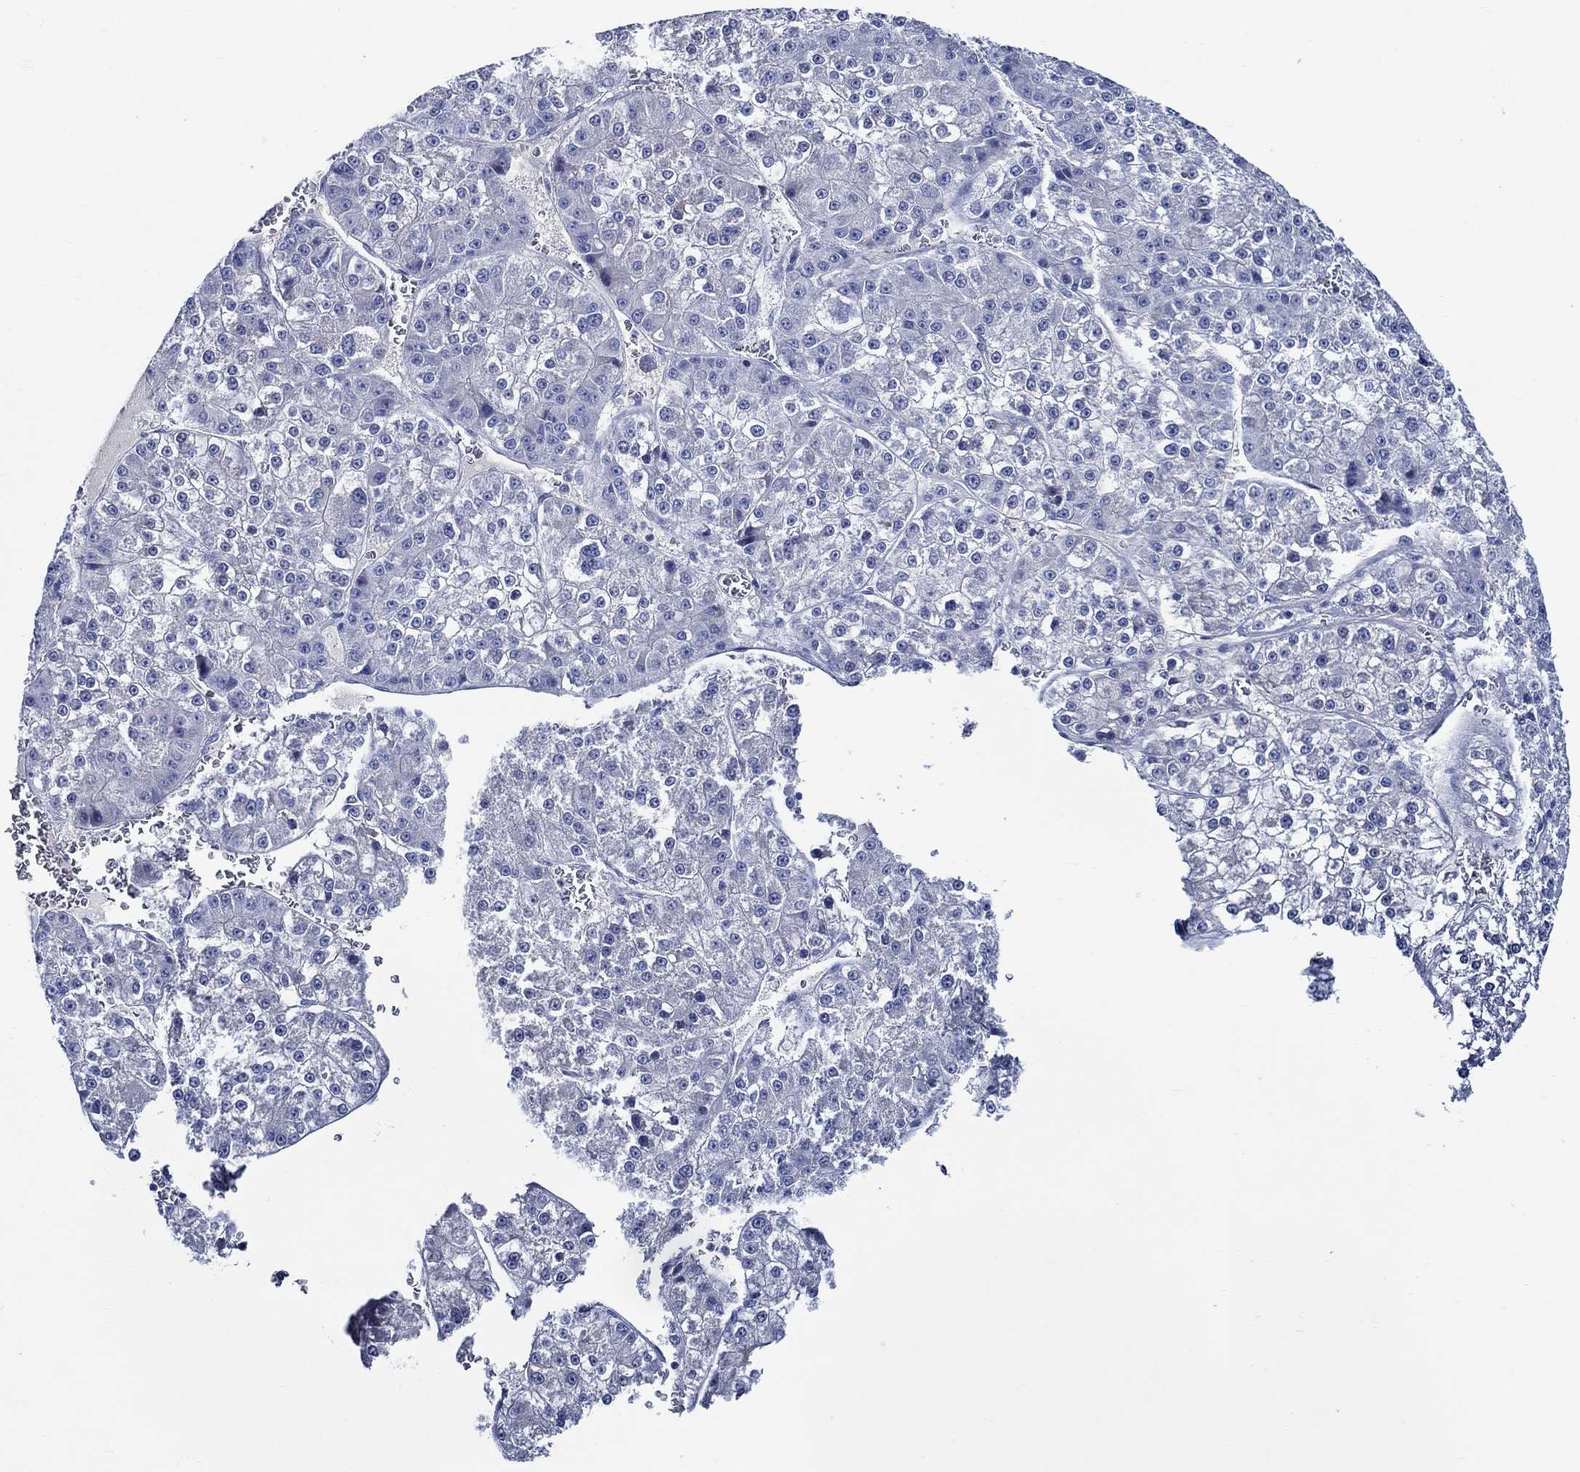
{"staining": {"intensity": "negative", "quantity": "none", "location": "none"}, "tissue": "liver cancer", "cell_type": "Tumor cells", "image_type": "cancer", "snomed": [{"axis": "morphology", "description": "Carcinoma, Hepatocellular, NOS"}, {"axis": "topography", "description": "Liver"}], "caption": "A high-resolution micrograph shows IHC staining of hepatocellular carcinoma (liver), which reveals no significant positivity in tumor cells.", "gene": "SKOR1", "patient": {"sex": "female", "age": 73}}